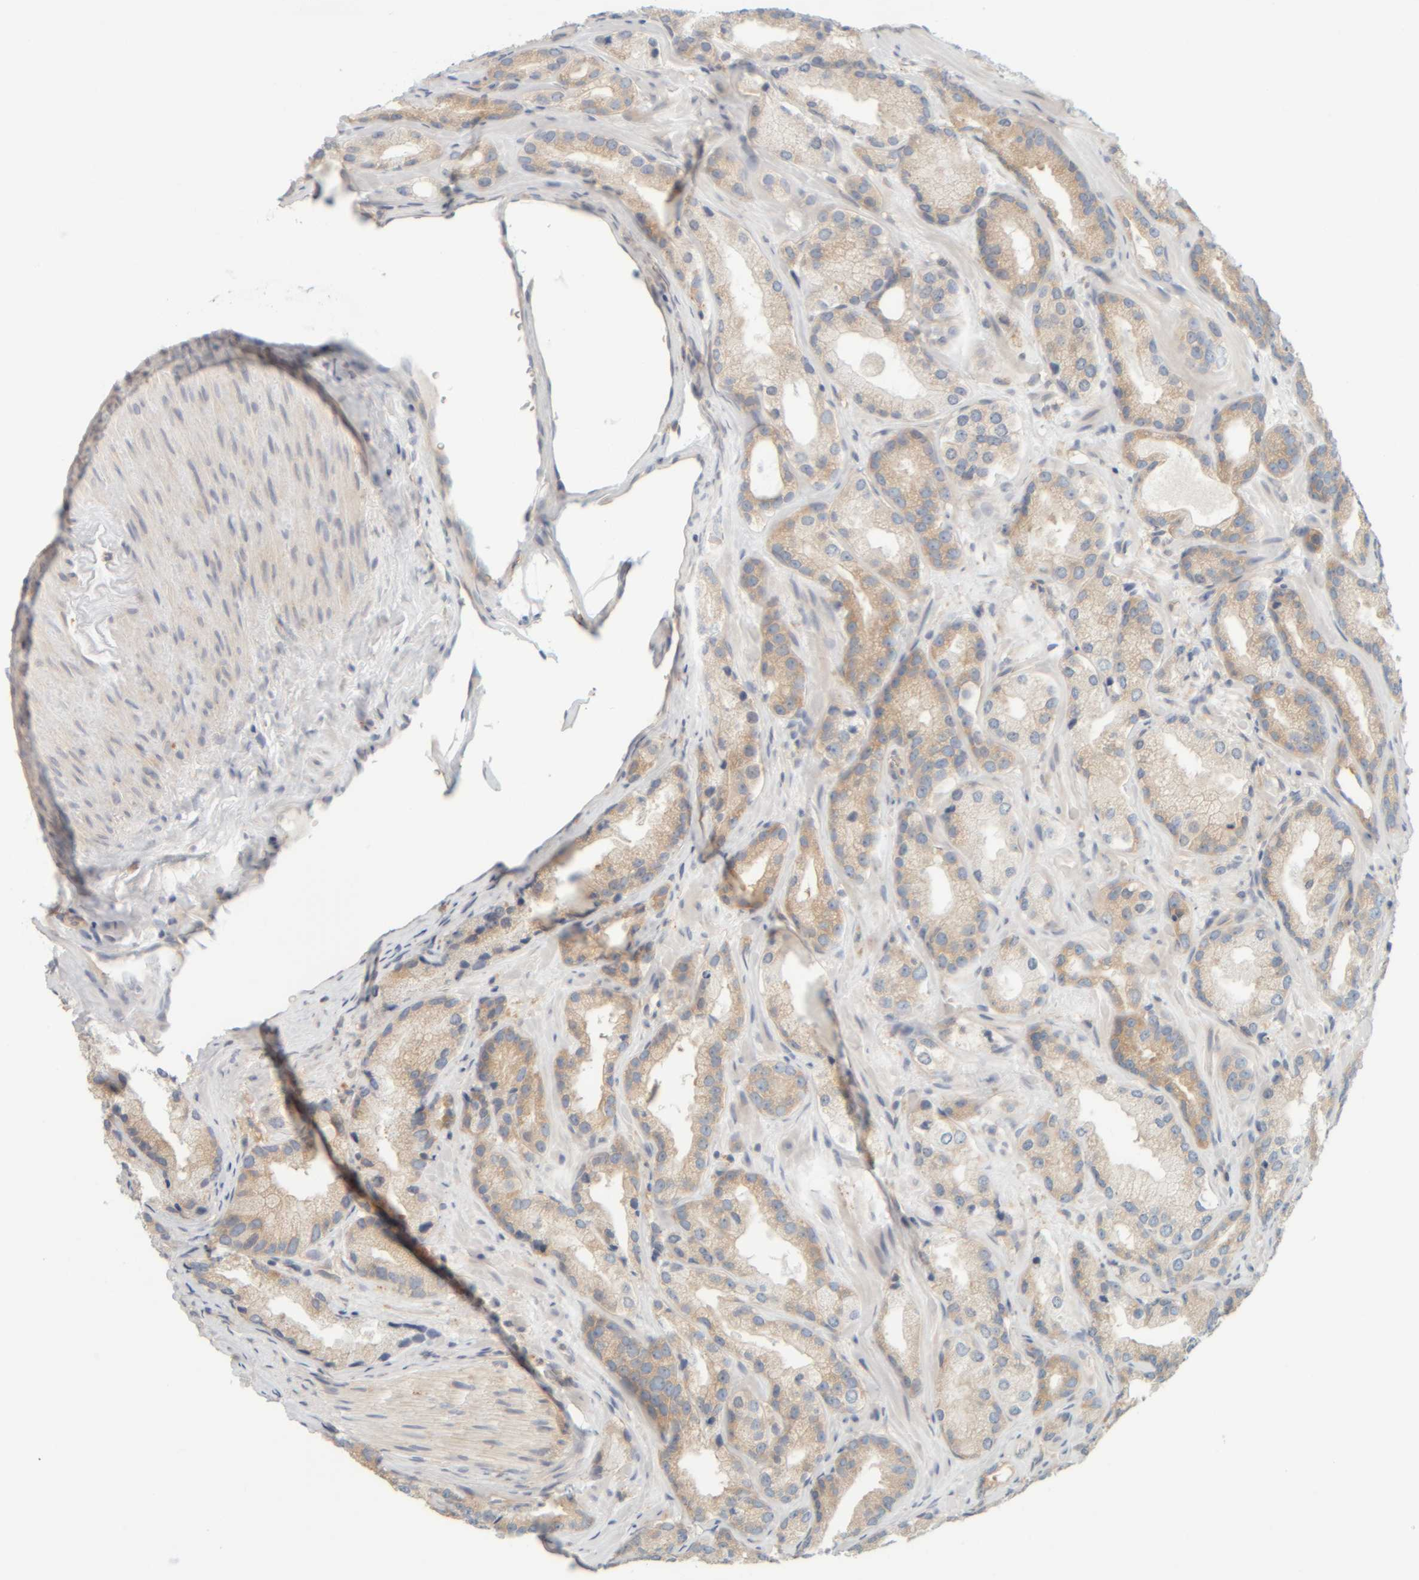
{"staining": {"intensity": "weak", "quantity": ">75%", "location": "cytoplasmic/membranous"}, "tissue": "prostate cancer", "cell_type": "Tumor cells", "image_type": "cancer", "snomed": [{"axis": "morphology", "description": "Adenocarcinoma, High grade"}, {"axis": "topography", "description": "Prostate"}], "caption": "Tumor cells reveal low levels of weak cytoplasmic/membranous positivity in approximately >75% of cells in human prostate adenocarcinoma (high-grade).", "gene": "PTGES3L-AARSD1", "patient": {"sex": "male", "age": 63}}